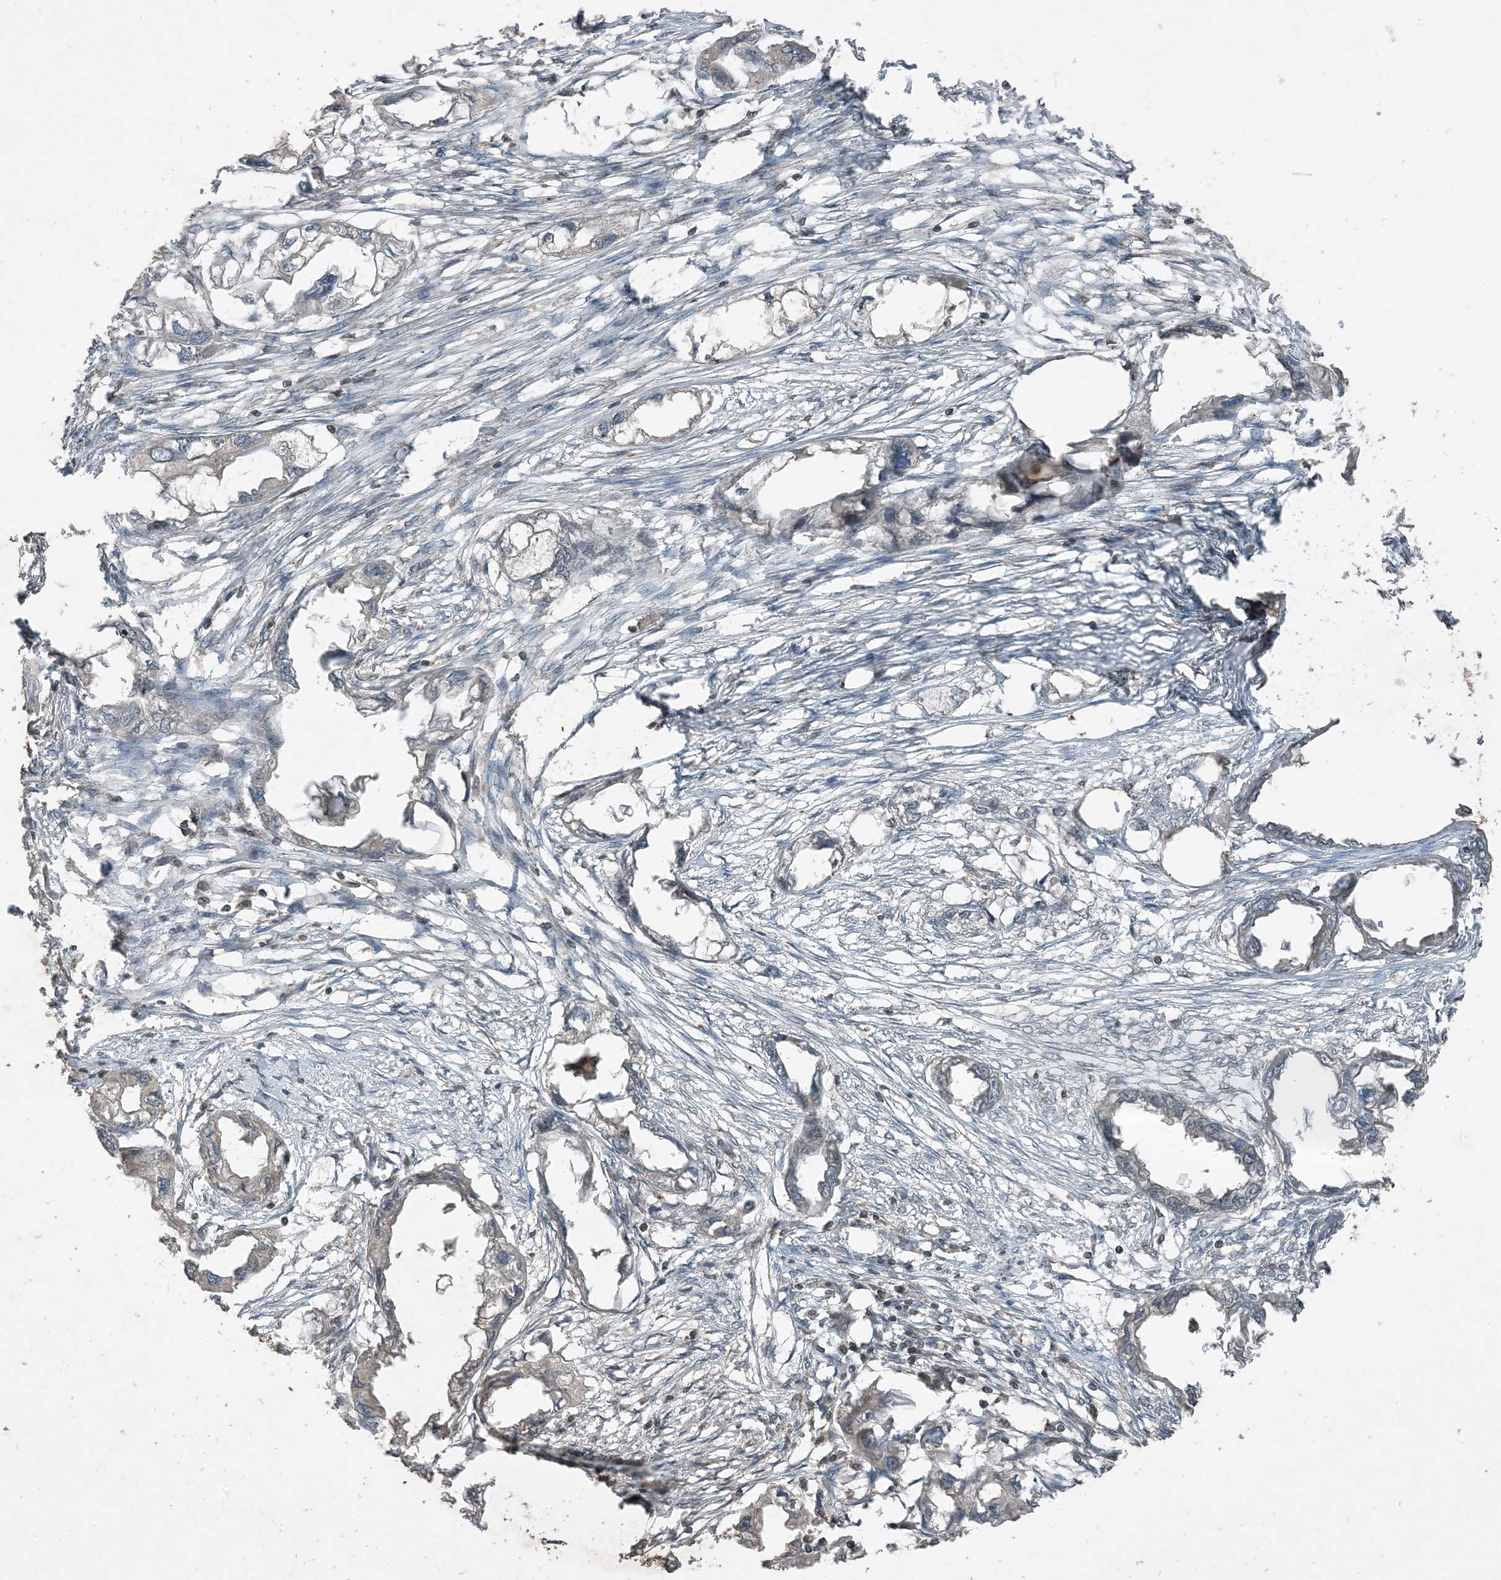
{"staining": {"intensity": "negative", "quantity": "none", "location": "none"}, "tissue": "endometrial cancer", "cell_type": "Tumor cells", "image_type": "cancer", "snomed": [{"axis": "morphology", "description": "Adenocarcinoma, NOS"}, {"axis": "morphology", "description": "Adenocarcinoma, metastatic, NOS"}, {"axis": "topography", "description": "Adipose tissue"}, {"axis": "topography", "description": "Endometrium"}], "caption": "The image reveals no staining of tumor cells in endometrial adenocarcinoma.", "gene": "ZFAND2B", "patient": {"sex": "female", "age": 67}}